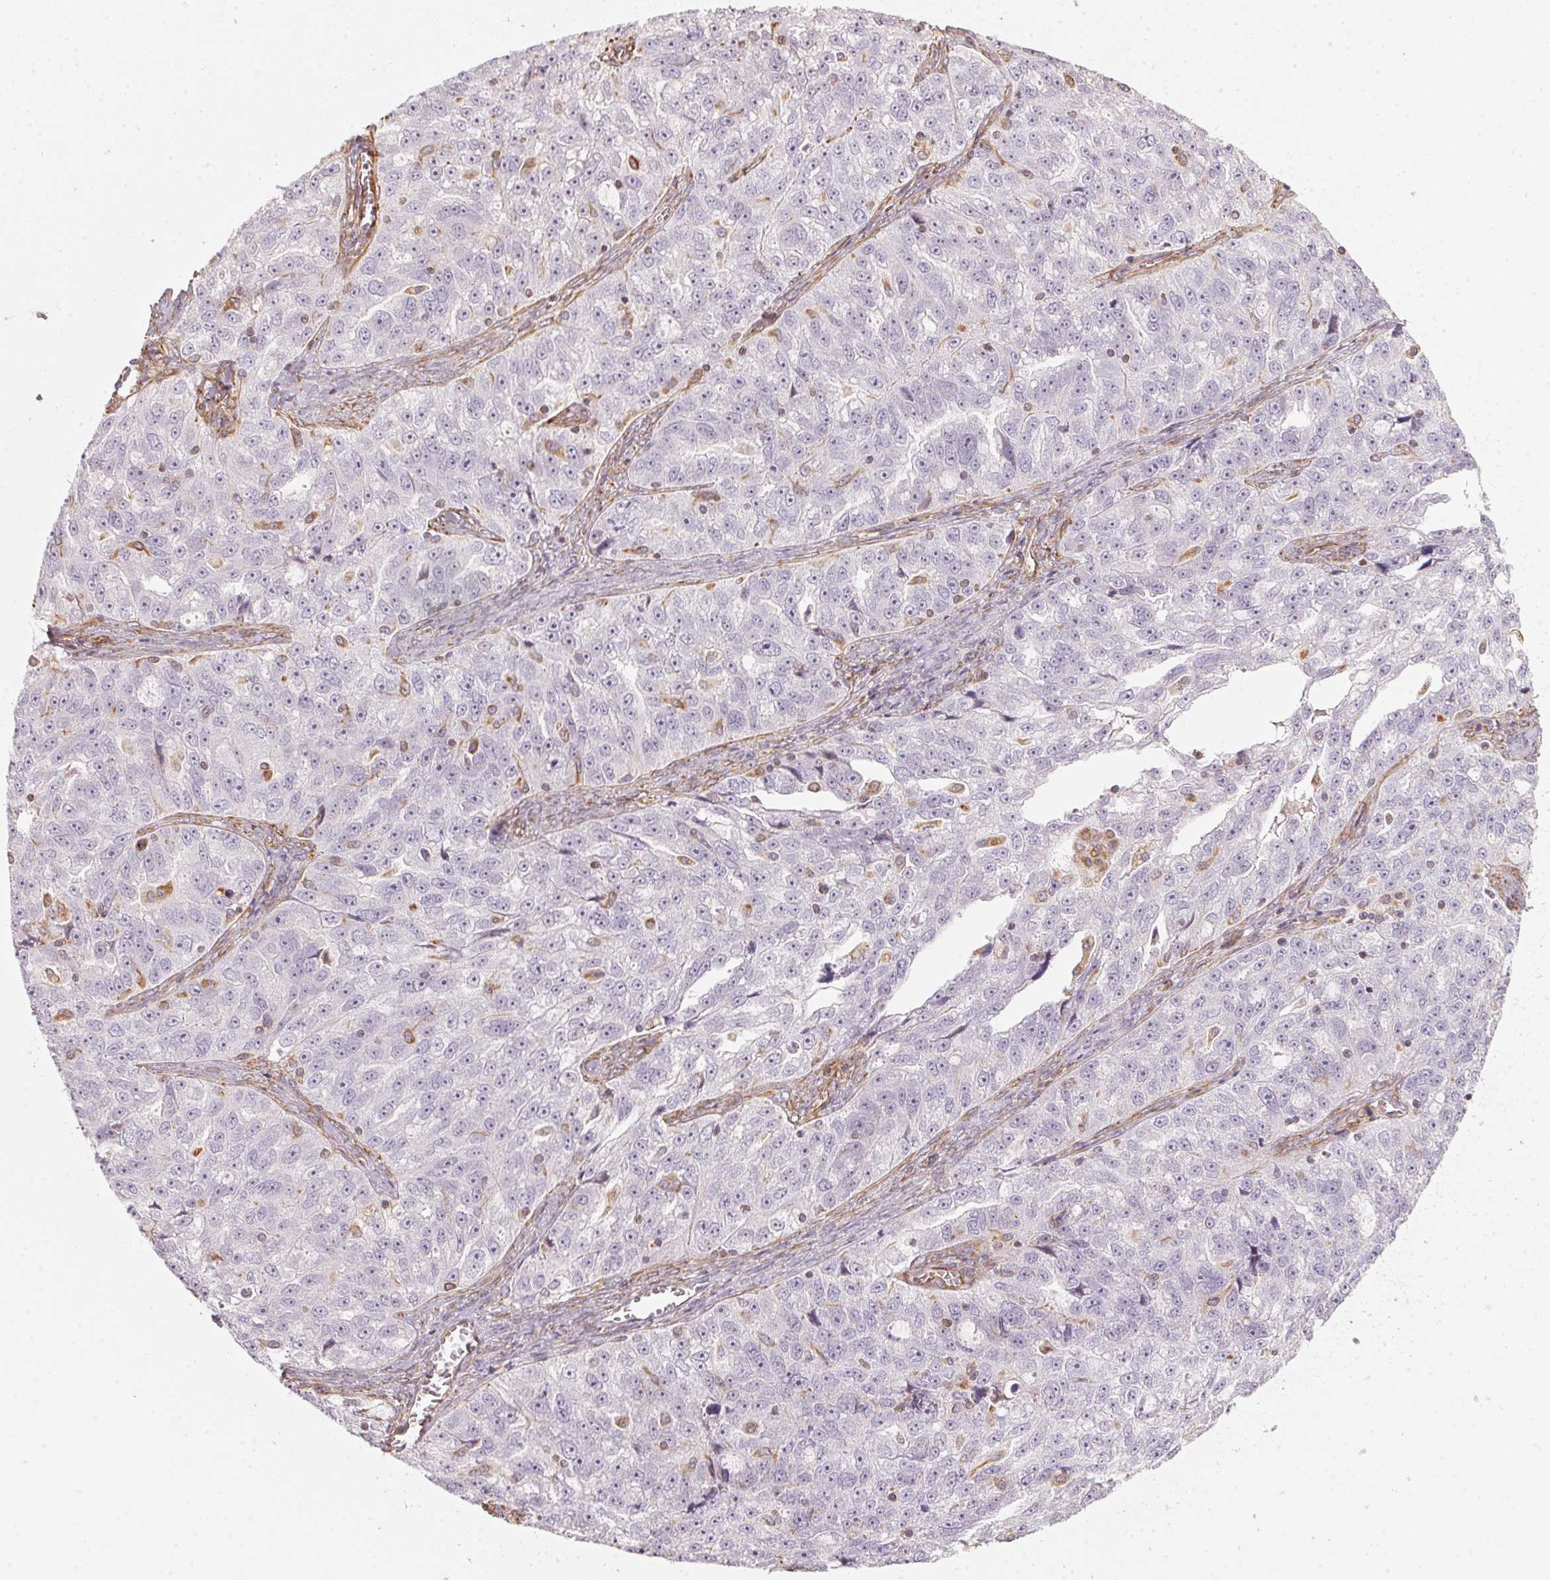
{"staining": {"intensity": "negative", "quantity": "none", "location": "none"}, "tissue": "ovarian cancer", "cell_type": "Tumor cells", "image_type": "cancer", "snomed": [{"axis": "morphology", "description": "Cystadenocarcinoma, serous, NOS"}, {"axis": "topography", "description": "Ovary"}], "caption": "IHC histopathology image of neoplastic tissue: human ovarian cancer stained with DAB demonstrates no significant protein staining in tumor cells.", "gene": "FOXR2", "patient": {"sex": "female", "age": 51}}